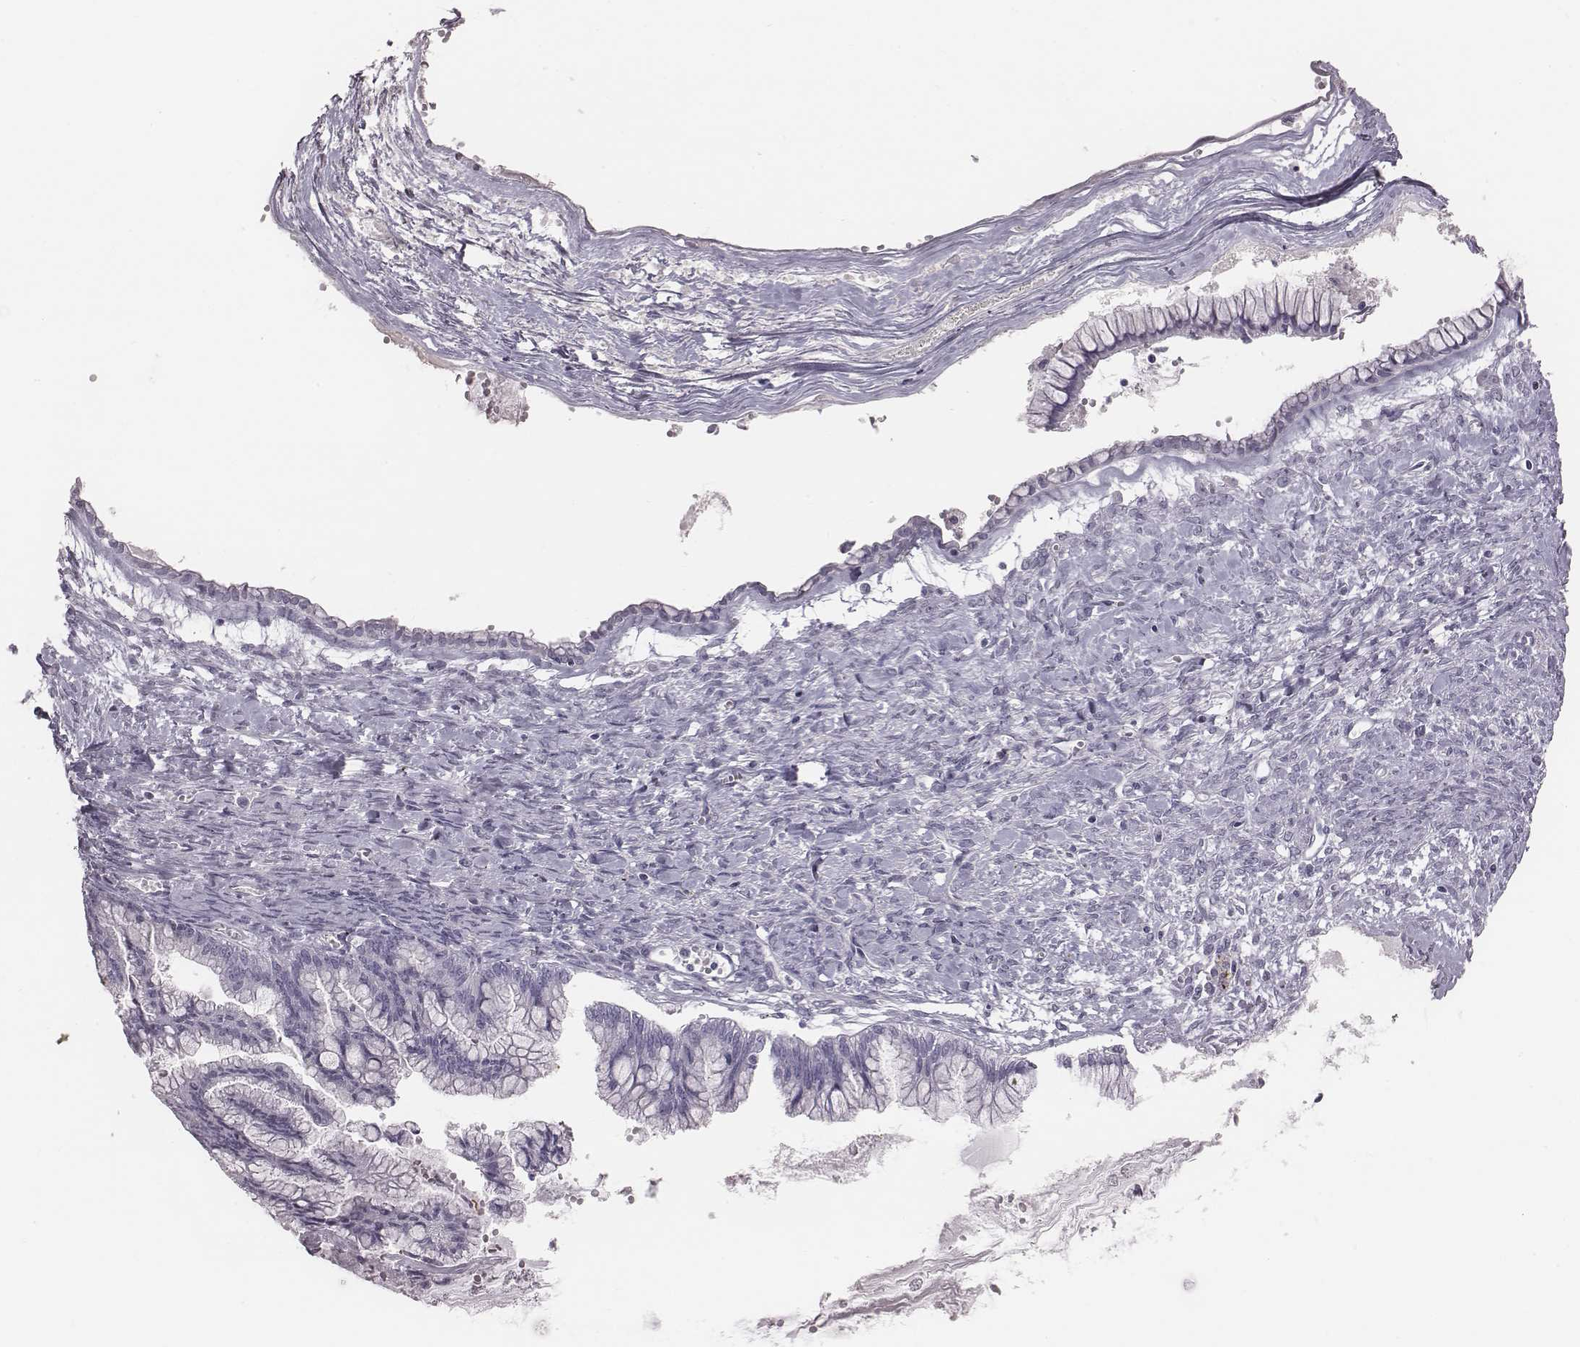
{"staining": {"intensity": "negative", "quantity": "none", "location": "none"}, "tissue": "ovarian cancer", "cell_type": "Tumor cells", "image_type": "cancer", "snomed": [{"axis": "morphology", "description": "Cystadenocarcinoma, mucinous, NOS"}, {"axis": "topography", "description": "Ovary"}], "caption": "Tumor cells are negative for protein expression in human ovarian cancer.", "gene": "C6orf58", "patient": {"sex": "female", "age": 67}}